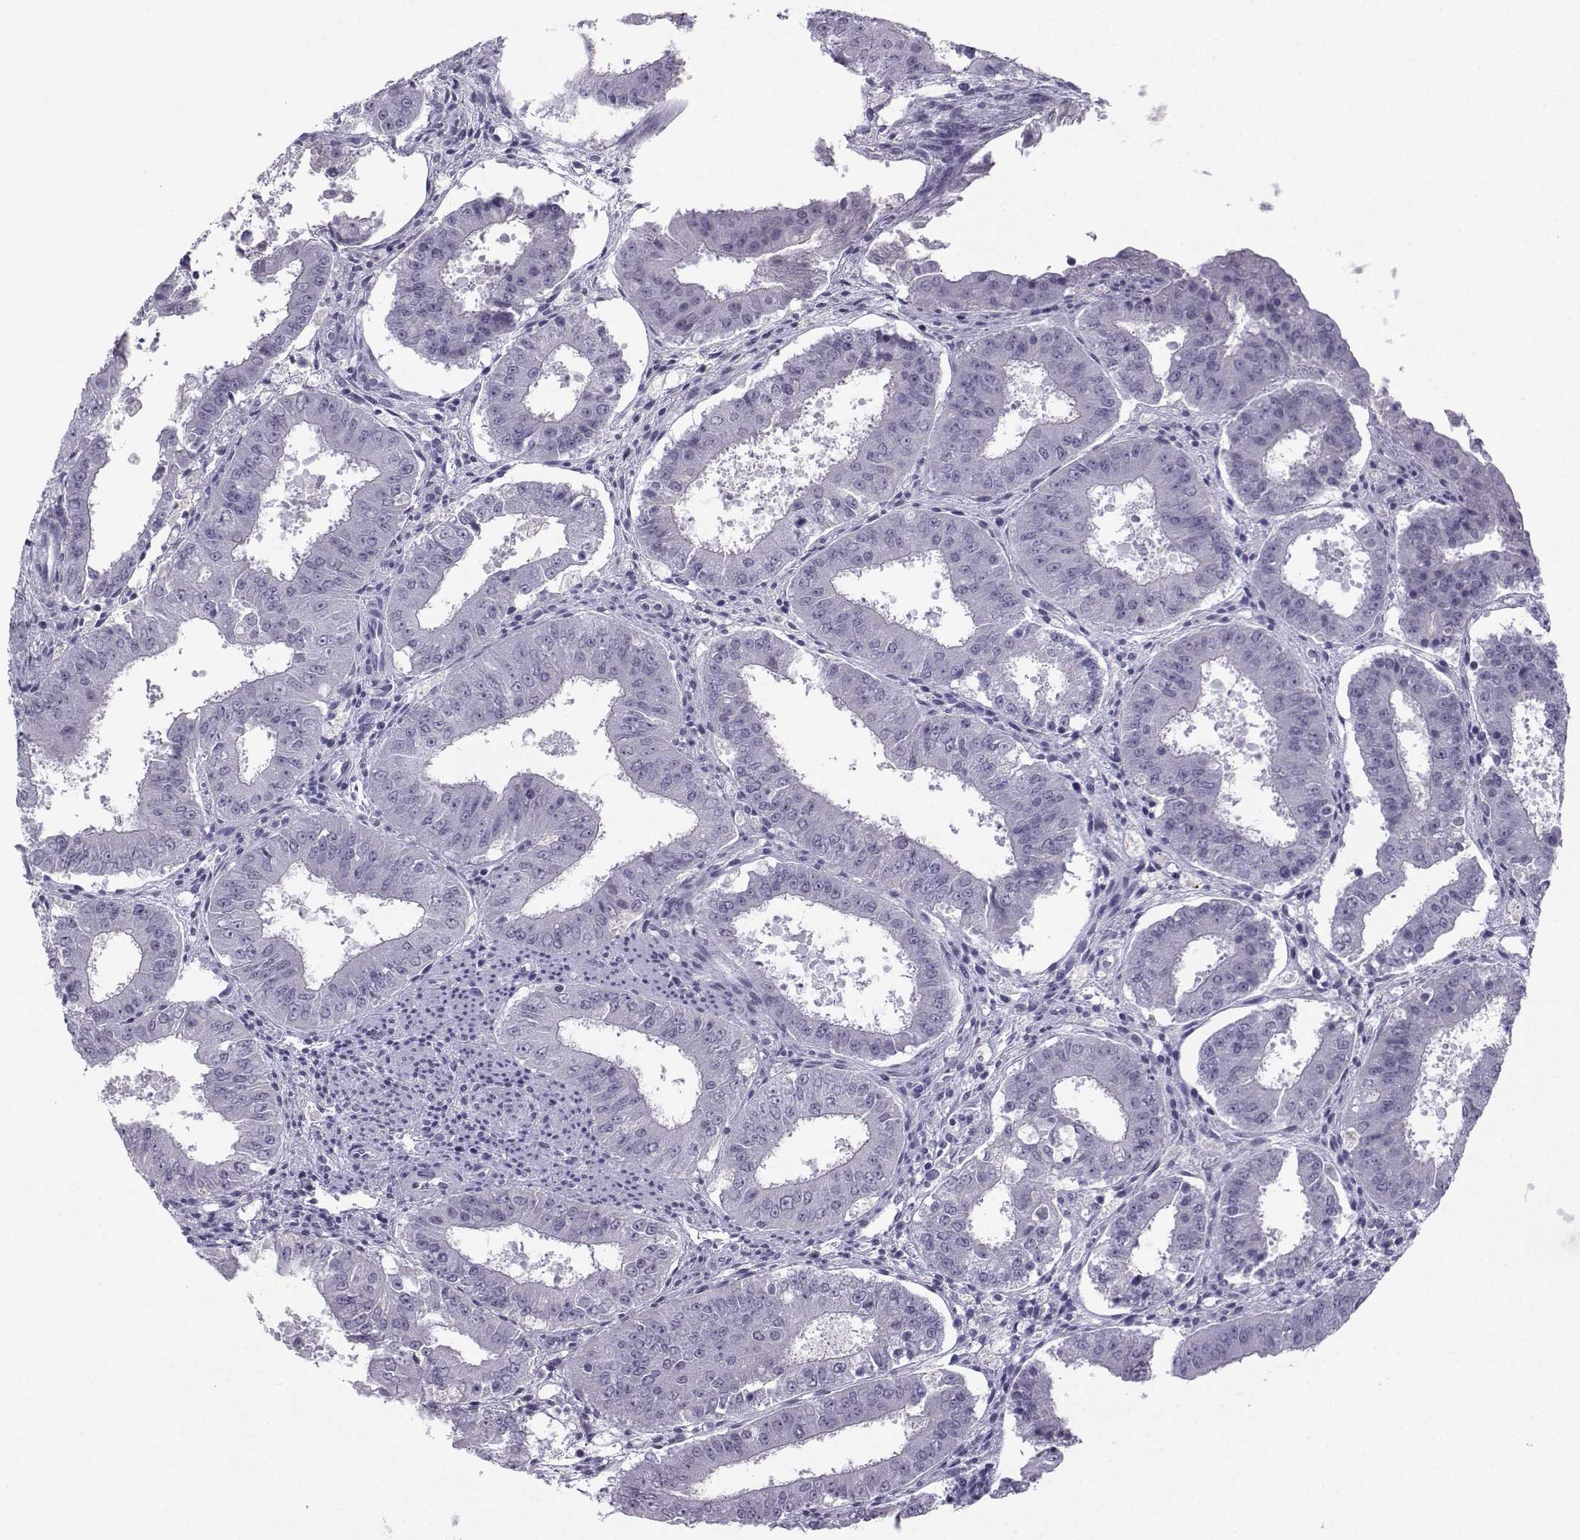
{"staining": {"intensity": "negative", "quantity": "none", "location": "none"}, "tissue": "ovarian cancer", "cell_type": "Tumor cells", "image_type": "cancer", "snomed": [{"axis": "morphology", "description": "Carcinoma, endometroid"}, {"axis": "topography", "description": "Ovary"}], "caption": "Immunohistochemistry (IHC) image of endometroid carcinoma (ovarian) stained for a protein (brown), which reveals no staining in tumor cells.", "gene": "LHX1", "patient": {"sex": "female", "age": 42}}